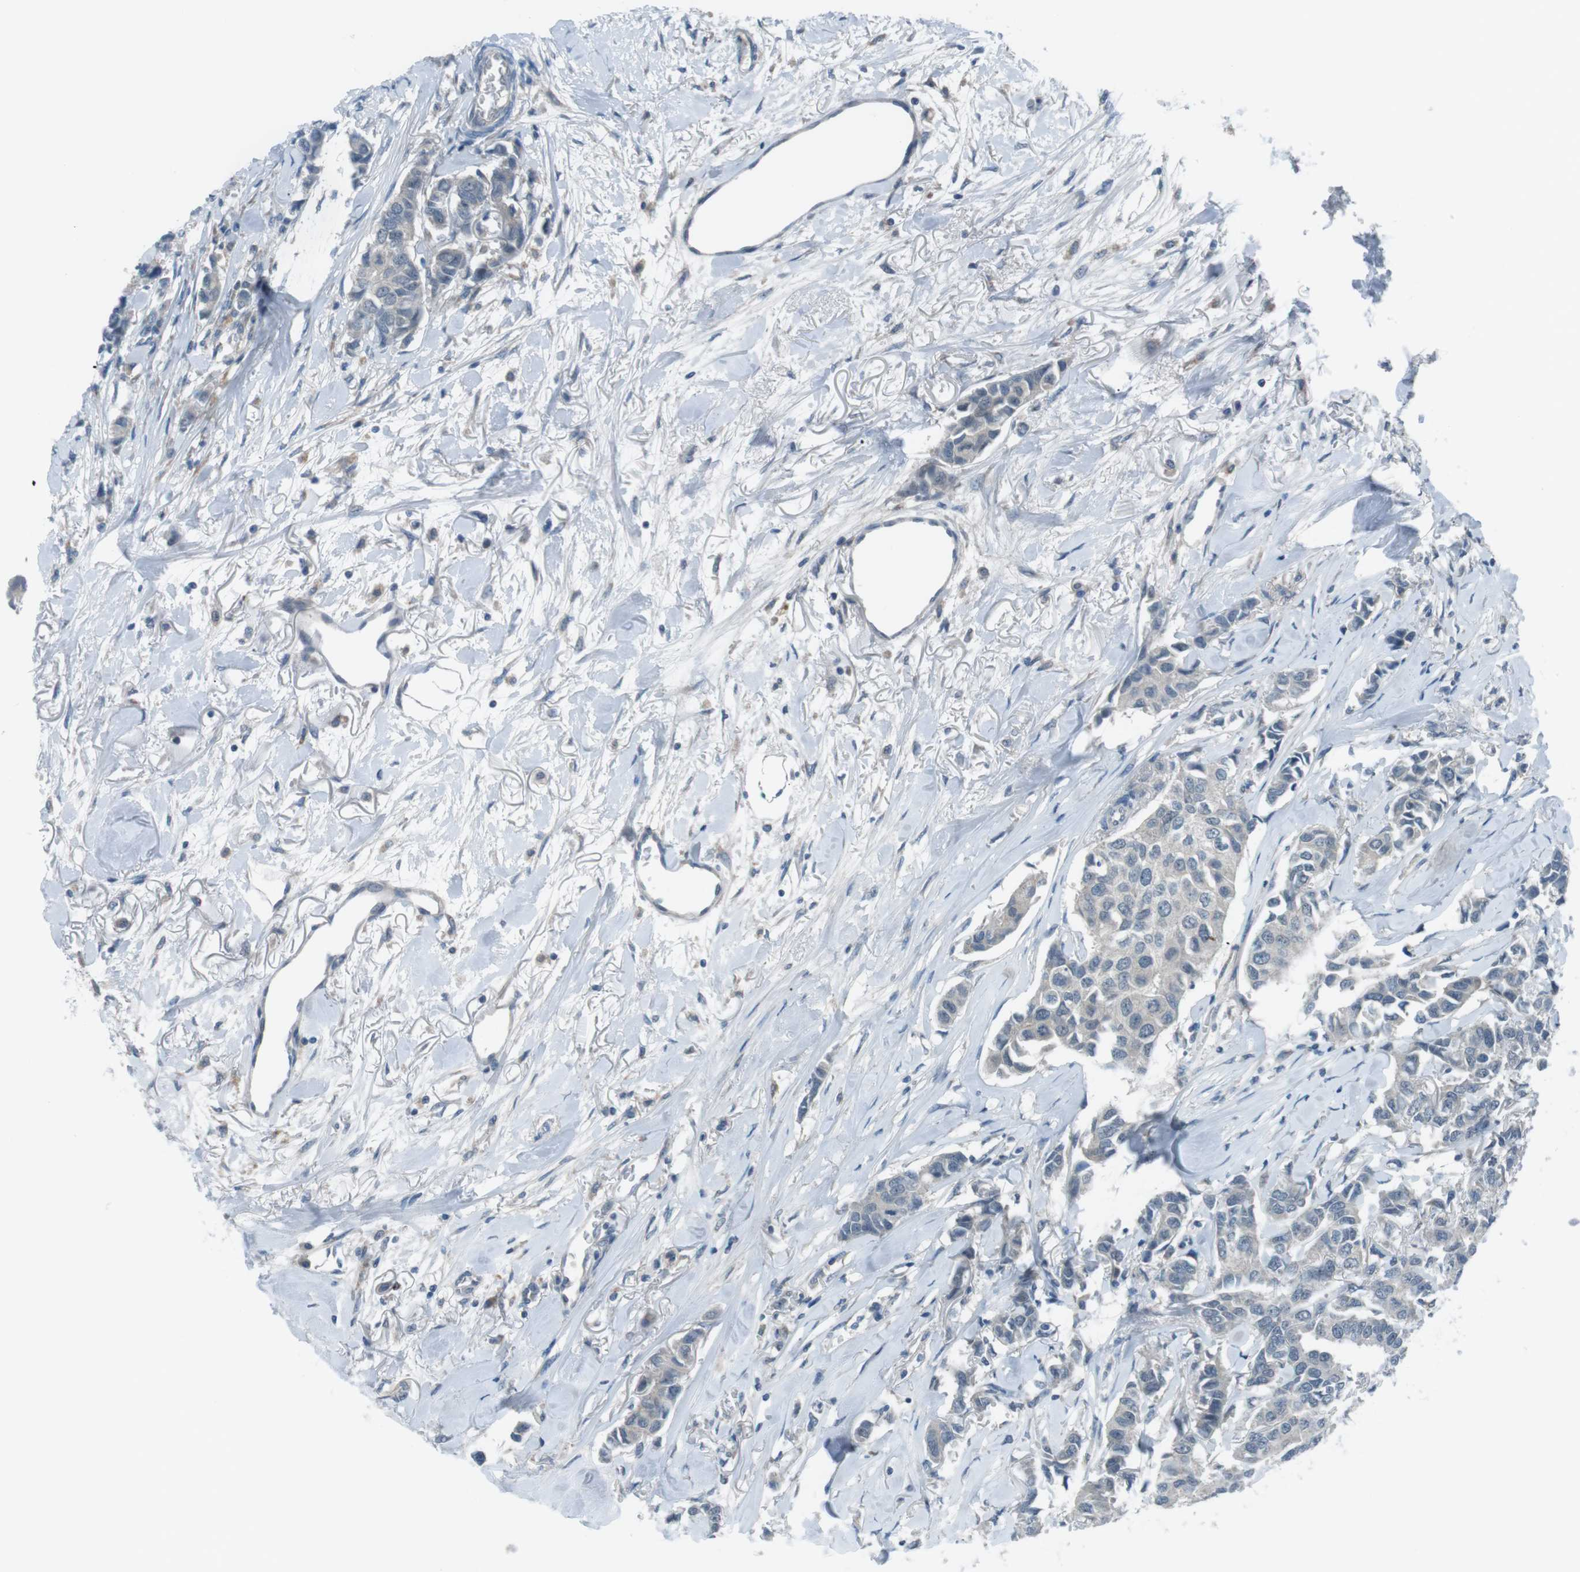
{"staining": {"intensity": "negative", "quantity": "none", "location": "none"}, "tissue": "breast cancer", "cell_type": "Tumor cells", "image_type": "cancer", "snomed": [{"axis": "morphology", "description": "Duct carcinoma"}, {"axis": "topography", "description": "Breast"}], "caption": "A histopathology image of human infiltrating ductal carcinoma (breast) is negative for staining in tumor cells.", "gene": "FCRLA", "patient": {"sex": "female", "age": 80}}